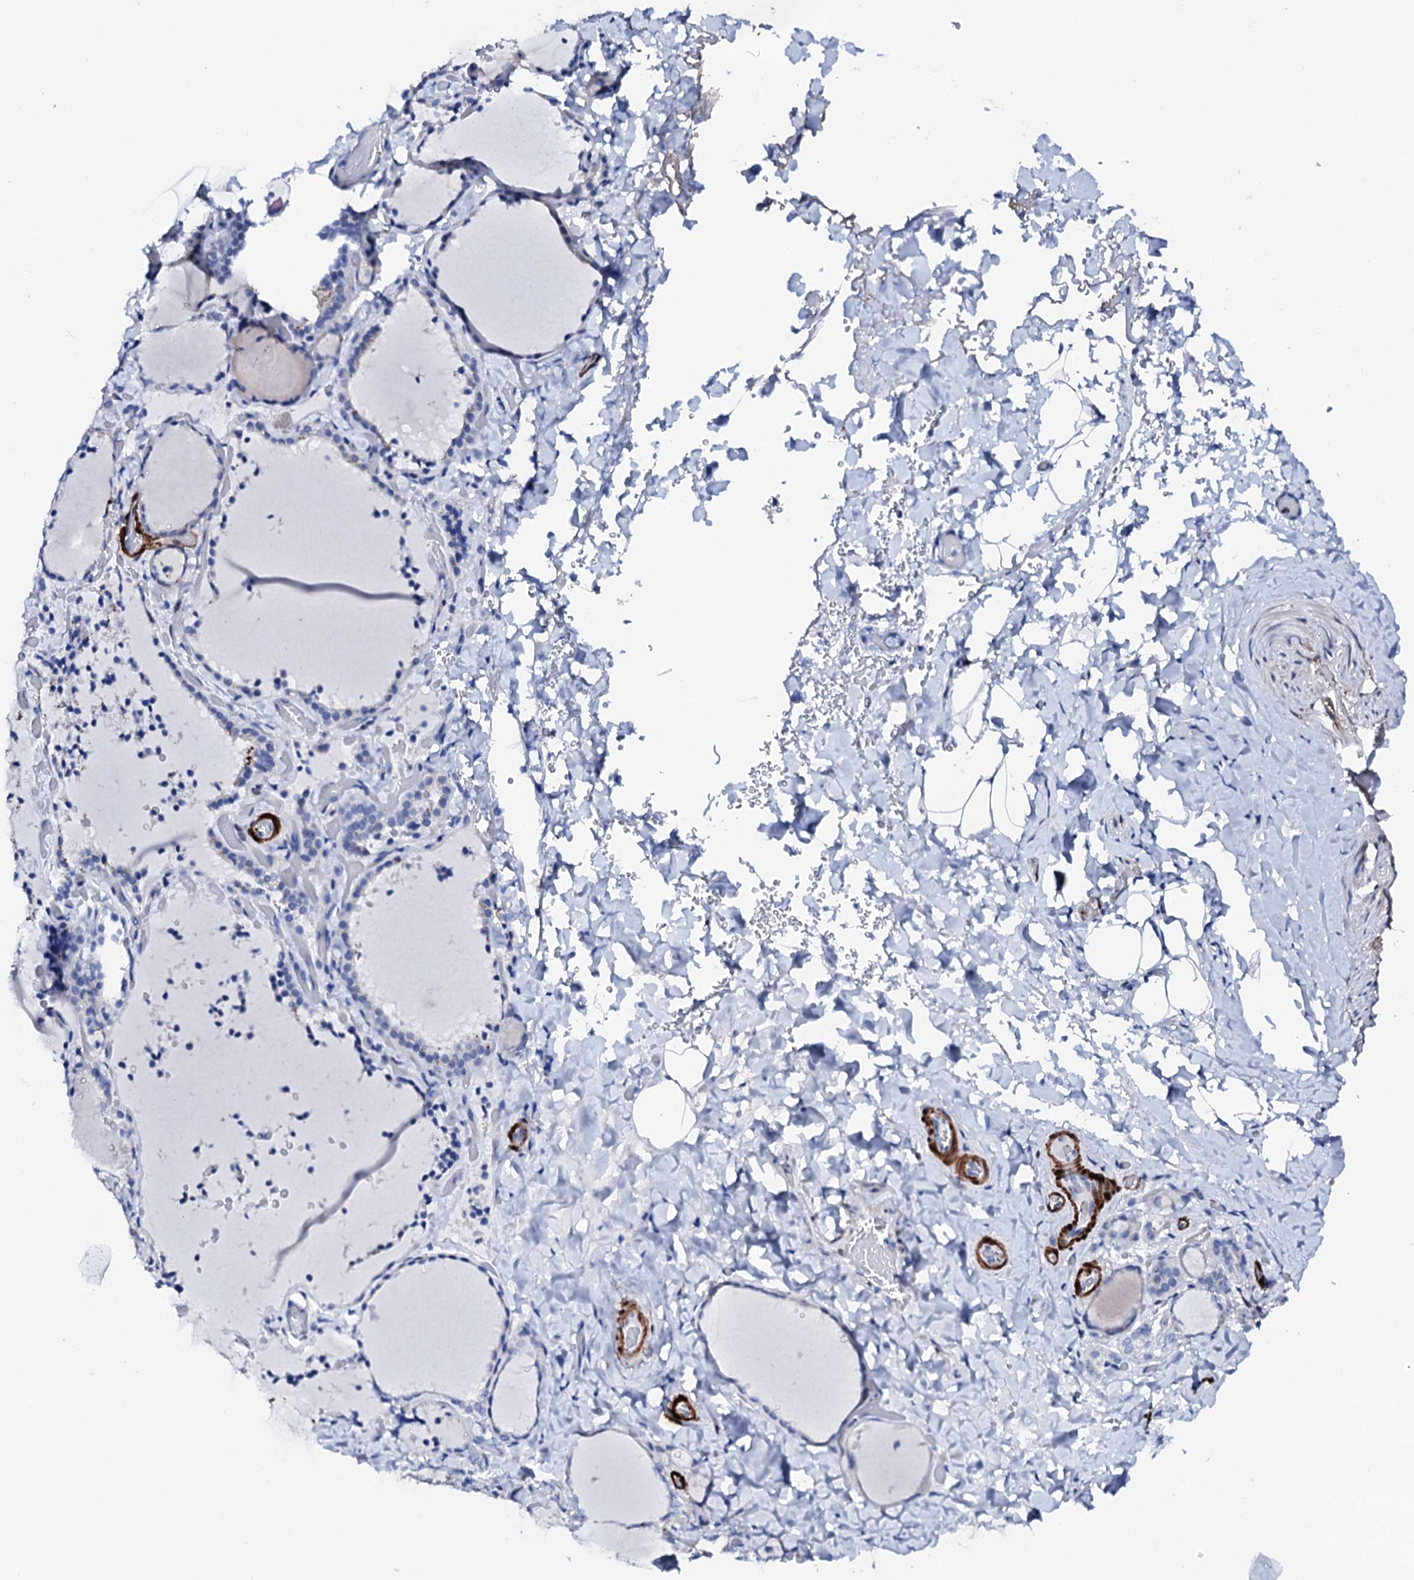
{"staining": {"intensity": "negative", "quantity": "none", "location": "none"}, "tissue": "thyroid gland", "cell_type": "Glandular cells", "image_type": "normal", "snomed": [{"axis": "morphology", "description": "Normal tissue, NOS"}, {"axis": "topography", "description": "Thyroid gland"}], "caption": "This is a micrograph of immunohistochemistry staining of benign thyroid gland, which shows no expression in glandular cells.", "gene": "NRIP2", "patient": {"sex": "female", "age": 22}}